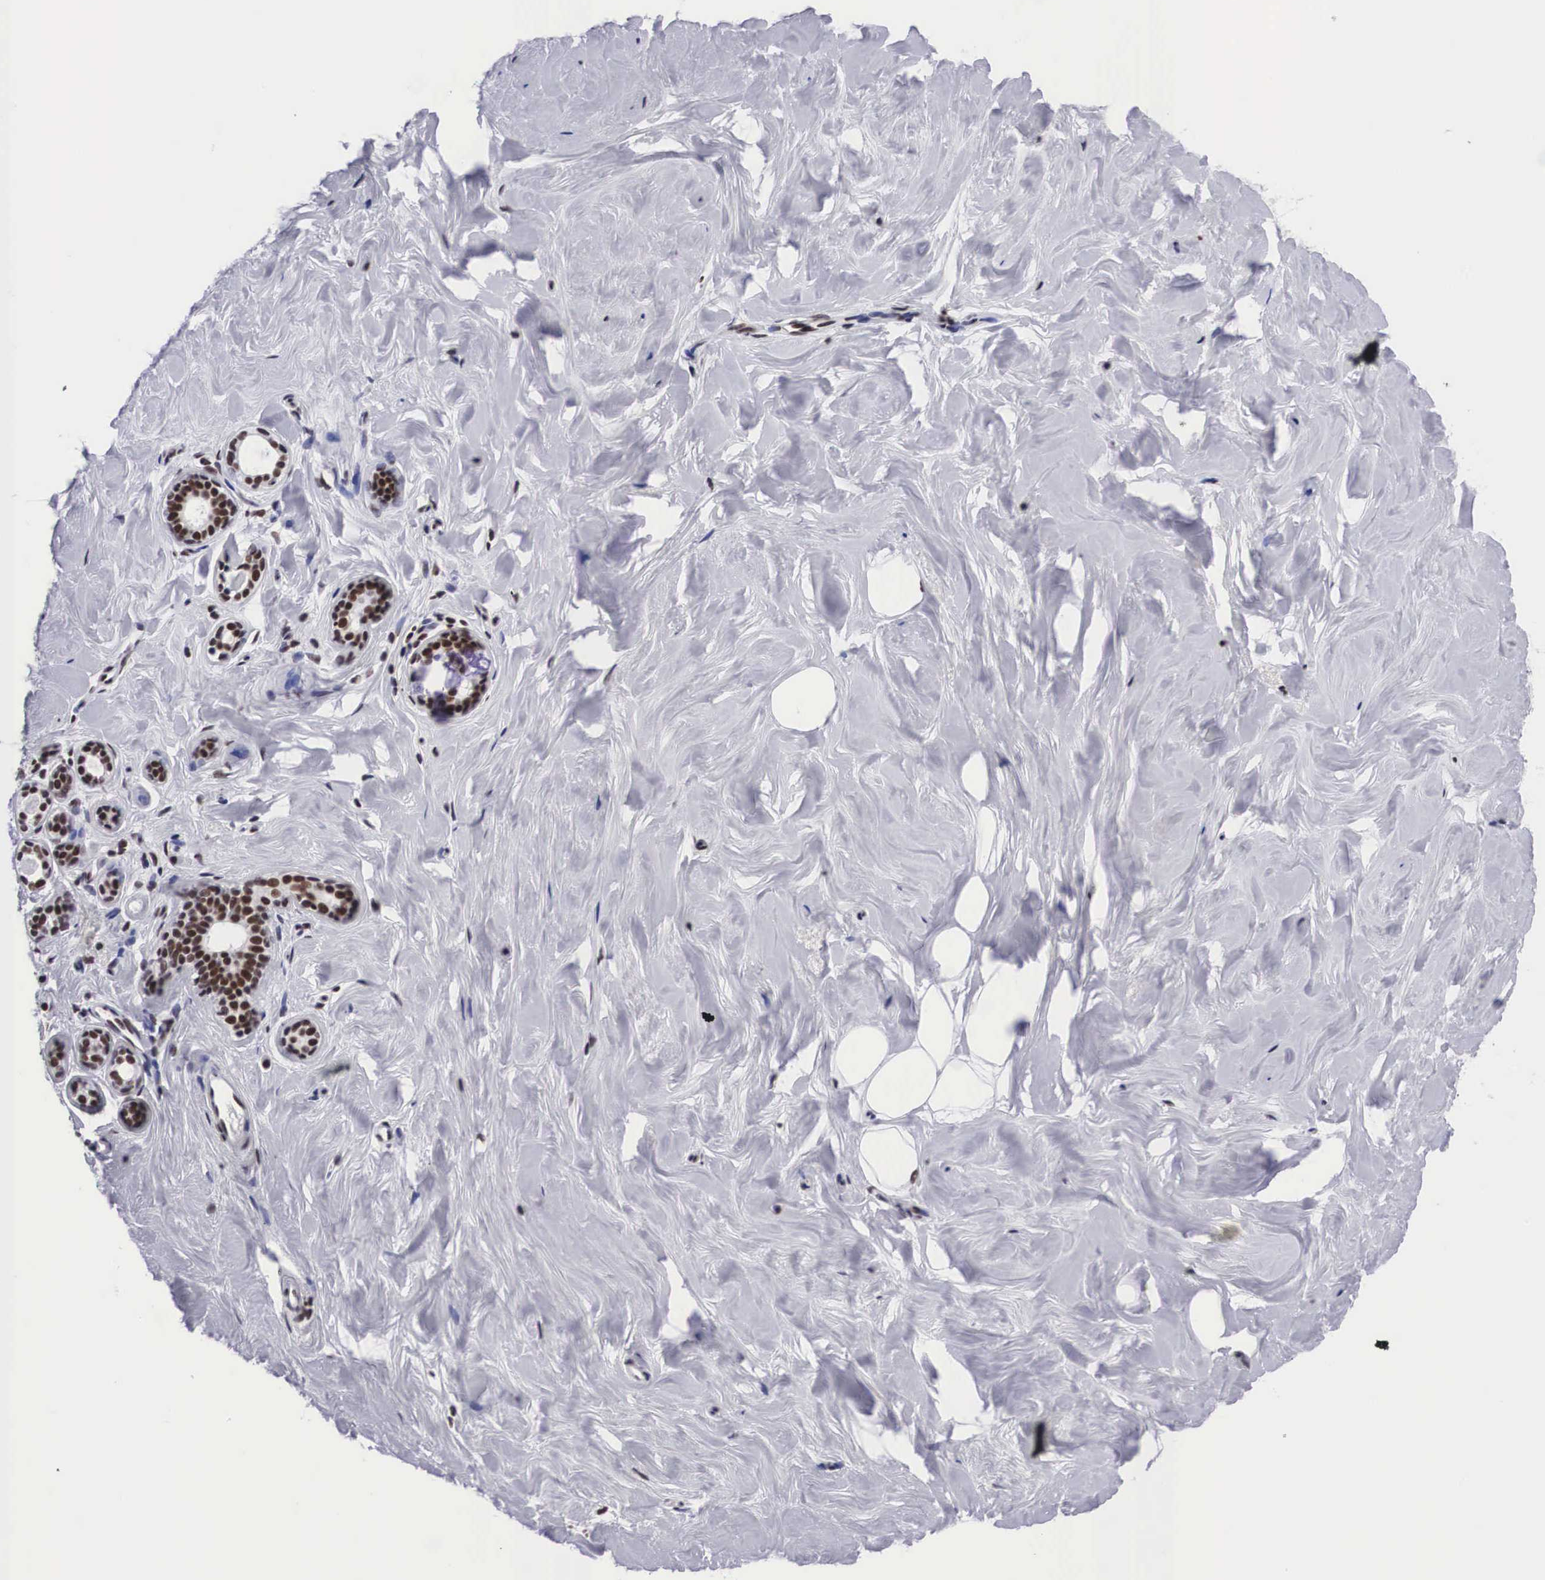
{"staining": {"intensity": "strong", "quantity": ">75%", "location": "nuclear"}, "tissue": "breast", "cell_type": "Glandular cells", "image_type": "normal", "snomed": [{"axis": "morphology", "description": "Normal tissue, NOS"}, {"axis": "topography", "description": "Breast"}], "caption": "Immunohistochemistry (IHC) image of unremarkable breast: breast stained using IHC reveals high levels of strong protein expression localized specifically in the nuclear of glandular cells, appearing as a nuclear brown color.", "gene": "SF3A1", "patient": {"sex": "female", "age": 54}}